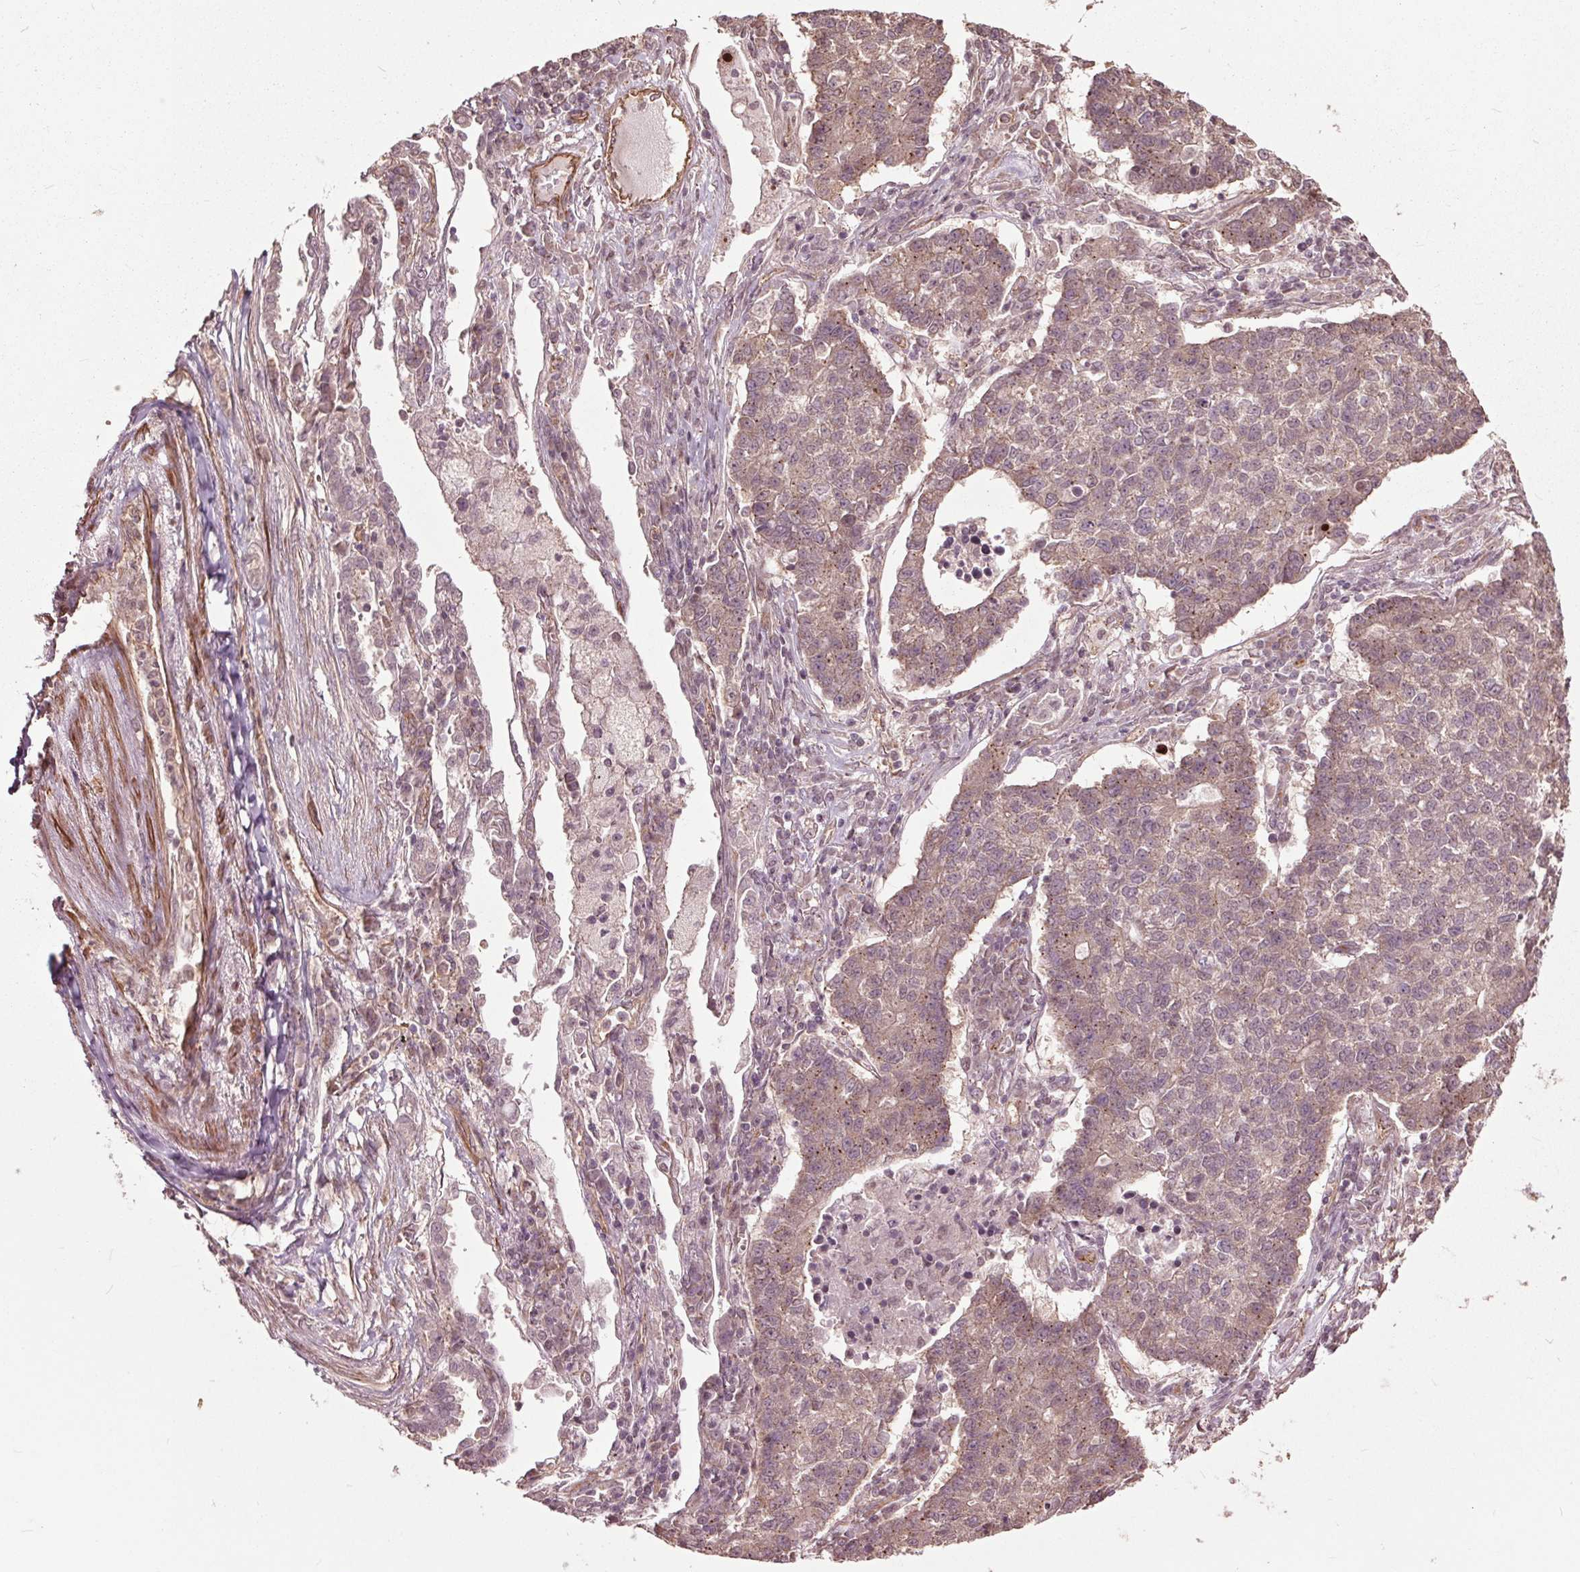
{"staining": {"intensity": "weak", "quantity": ">75%", "location": "cytoplasmic/membranous"}, "tissue": "lung cancer", "cell_type": "Tumor cells", "image_type": "cancer", "snomed": [{"axis": "morphology", "description": "Adenocarcinoma, NOS"}, {"axis": "topography", "description": "Lung"}], "caption": "Protein analysis of adenocarcinoma (lung) tissue shows weak cytoplasmic/membranous expression in about >75% of tumor cells. The protein of interest is stained brown, and the nuclei are stained in blue (DAB IHC with brightfield microscopy, high magnification).", "gene": "CEP95", "patient": {"sex": "male", "age": 57}}